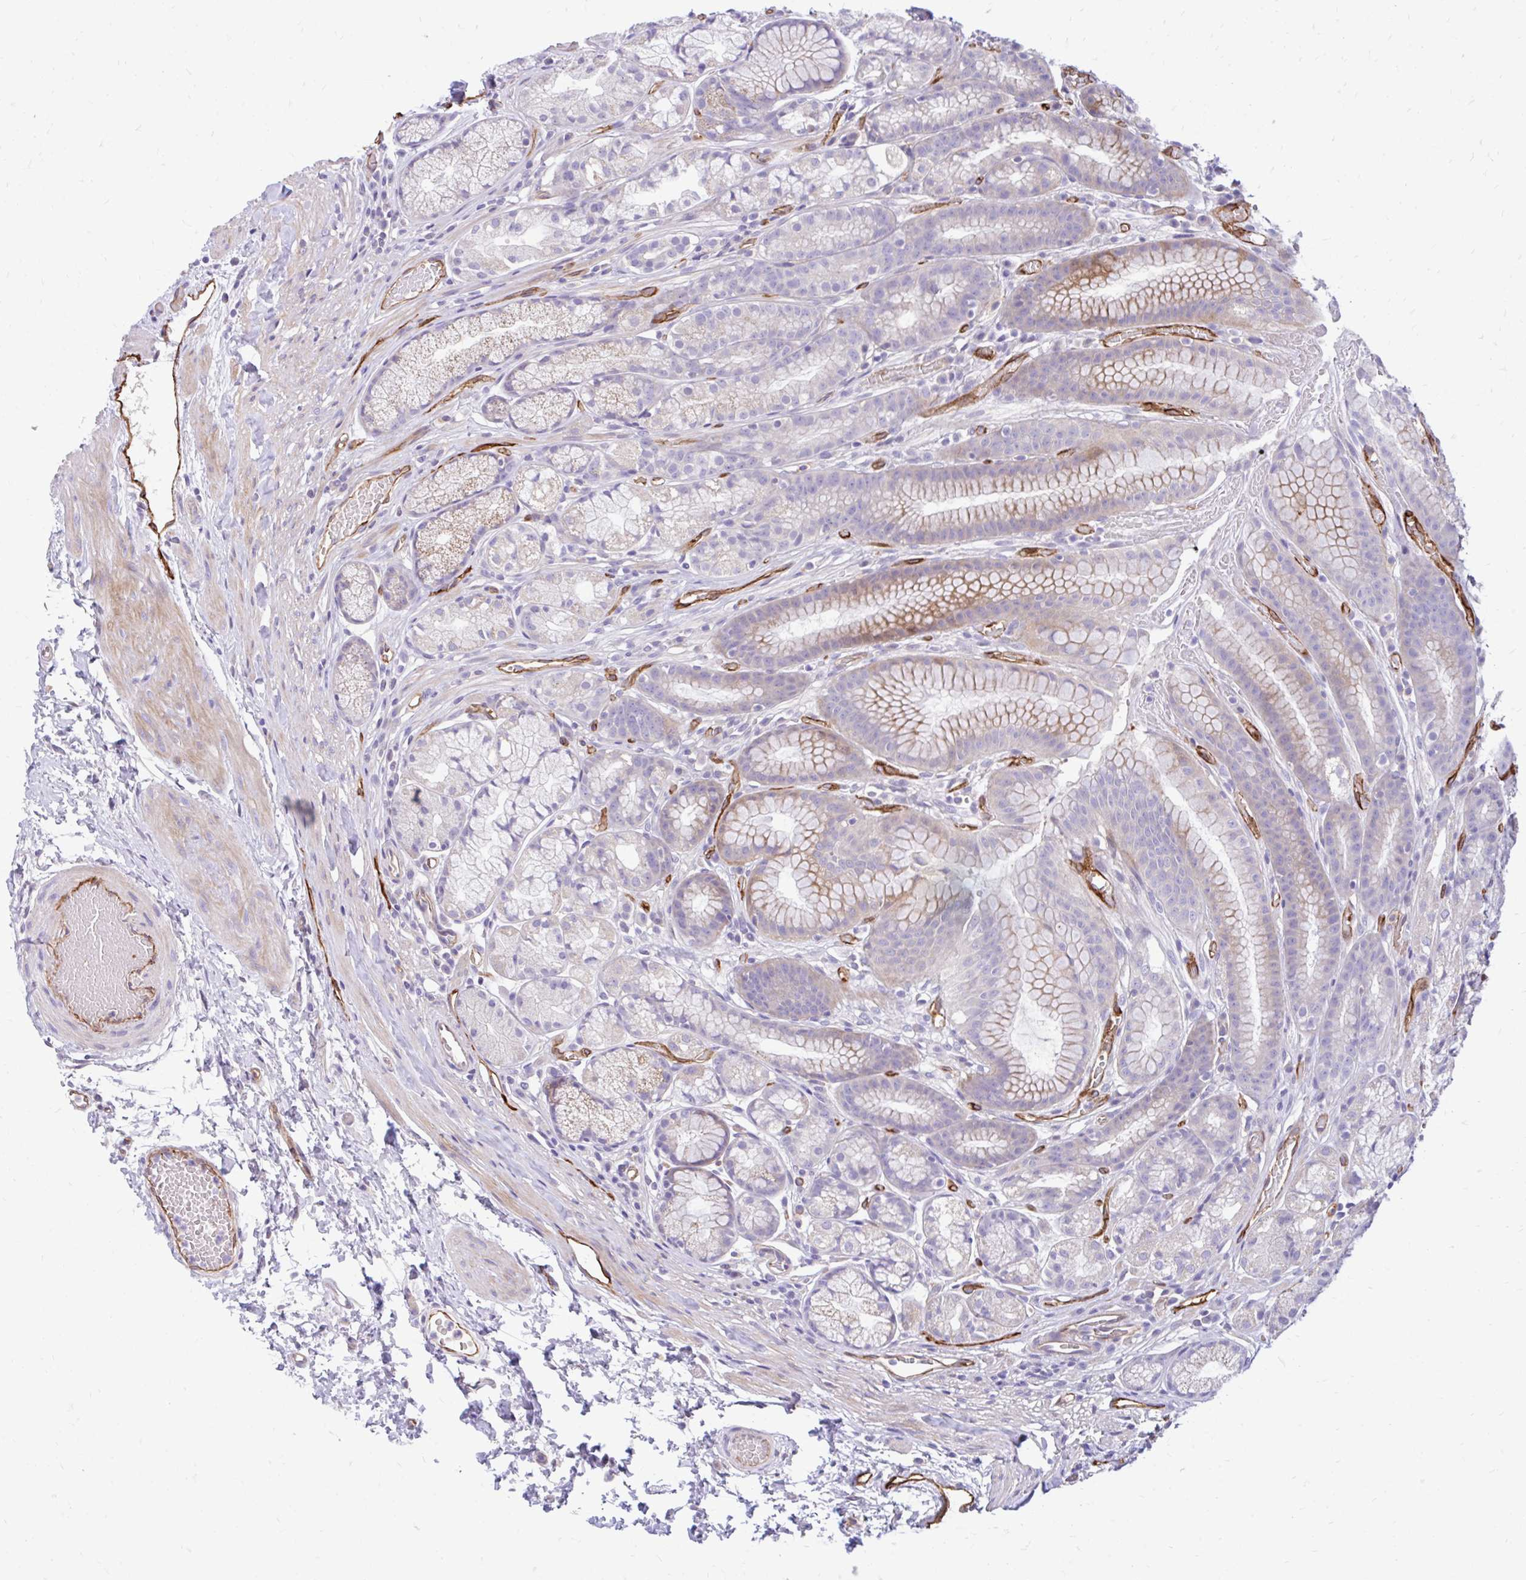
{"staining": {"intensity": "moderate", "quantity": "<25%", "location": "cytoplasmic/membranous"}, "tissue": "stomach", "cell_type": "Glandular cells", "image_type": "normal", "snomed": [{"axis": "morphology", "description": "Normal tissue, NOS"}, {"axis": "topography", "description": "Smooth muscle"}, {"axis": "topography", "description": "Stomach"}], "caption": "IHC of unremarkable human stomach exhibits low levels of moderate cytoplasmic/membranous staining in approximately <25% of glandular cells.", "gene": "ESPNL", "patient": {"sex": "male", "age": 70}}